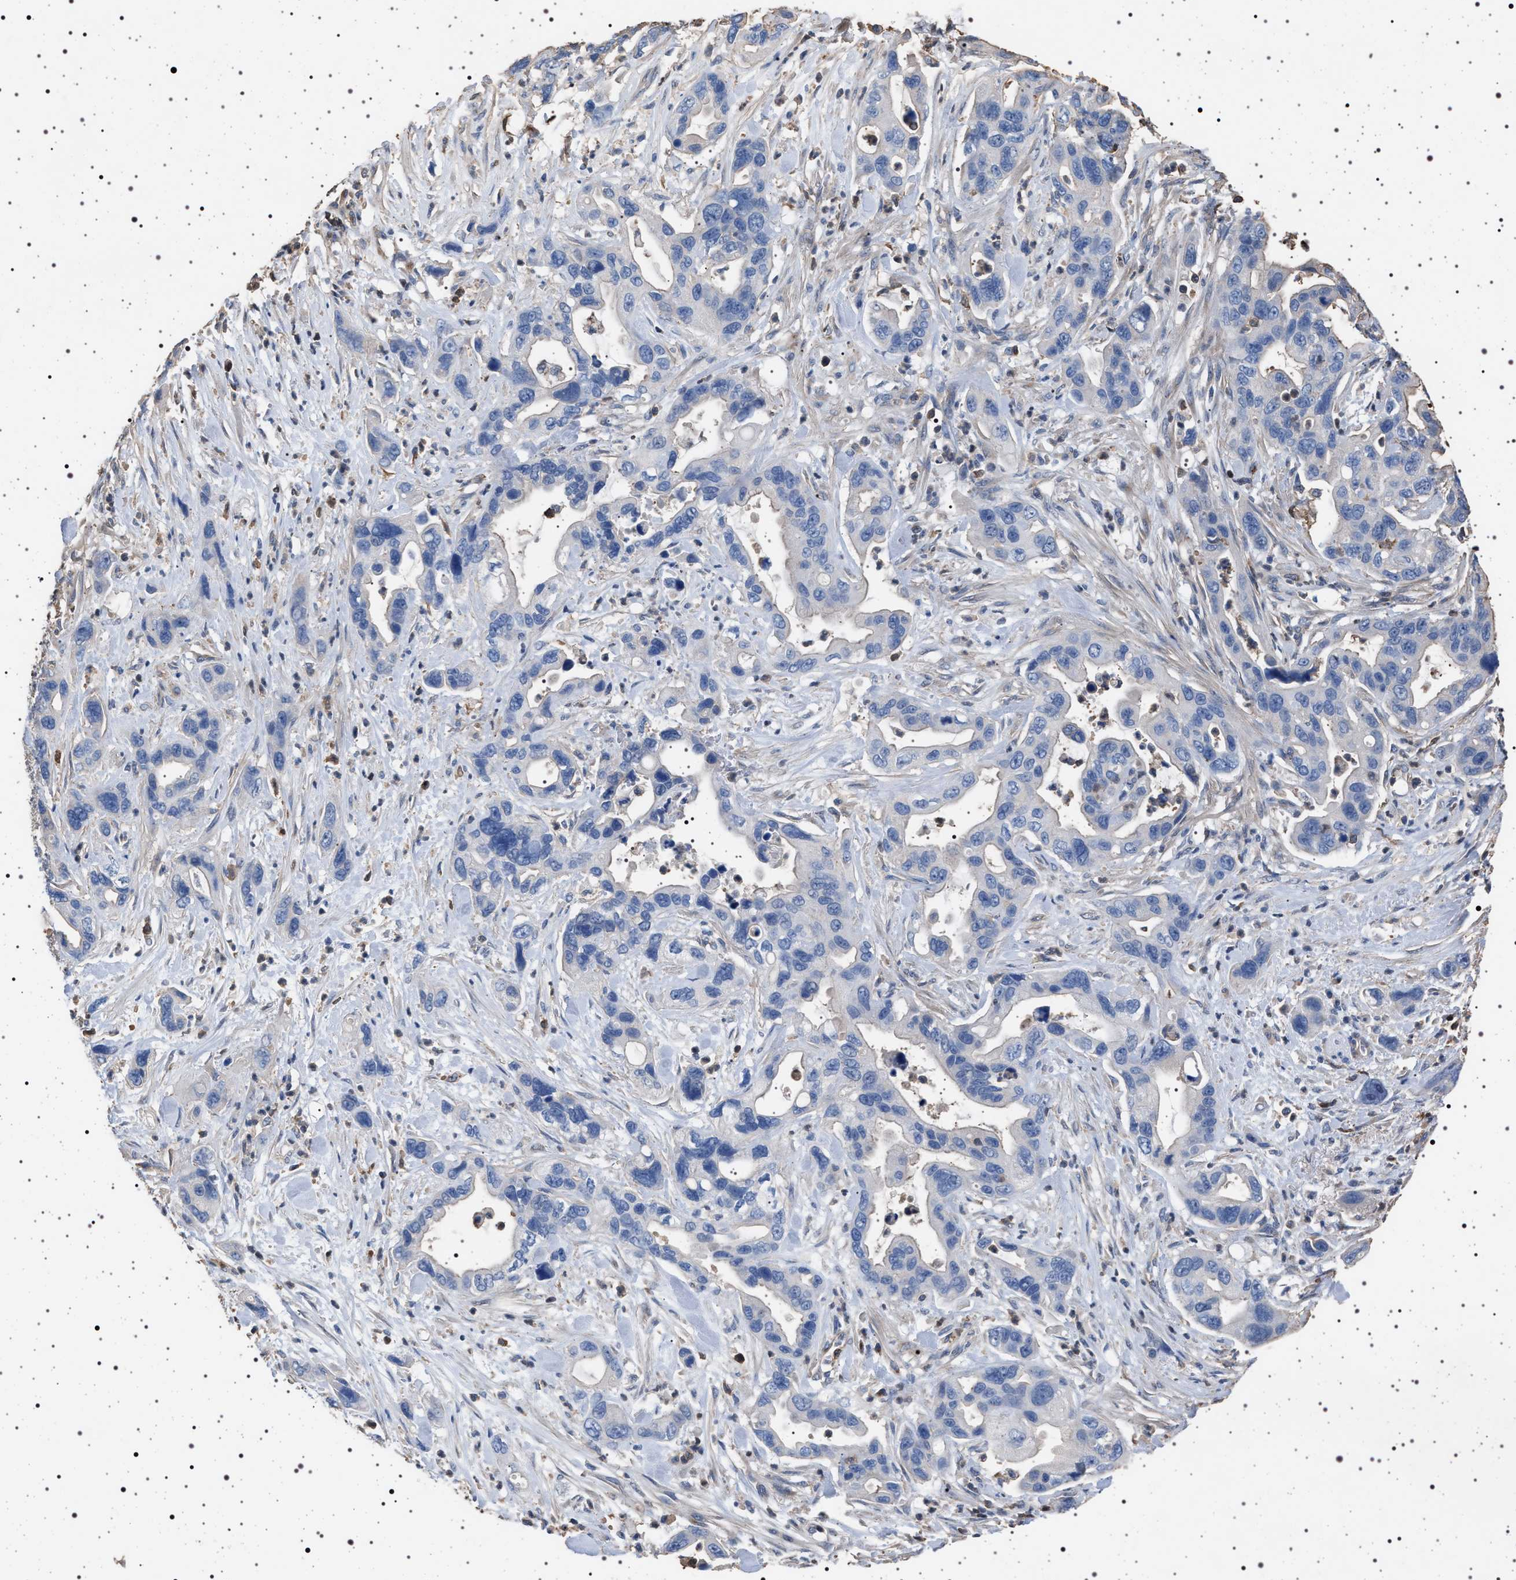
{"staining": {"intensity": "negative", "quantity": "none", "location": "none"}, "tissue": "pancreatic cancer", "cell_type": "Tumor cells", "image_type": "cancer", "snomed": [{"axis": "morphology", "description": "Adenocarcinoma, NOS"}, {"axis": "topography", "description": "Pancreas"}], "caption": "Immunohistochemistry (IHC) image of neoplastic tissue: human pancreatic cancer (adenocarcinoma) stained with DAB reveals no significant protein expression in tumor cells.", "gene": "SMAP2", "patient": {"sex": "female", "age": 70}}